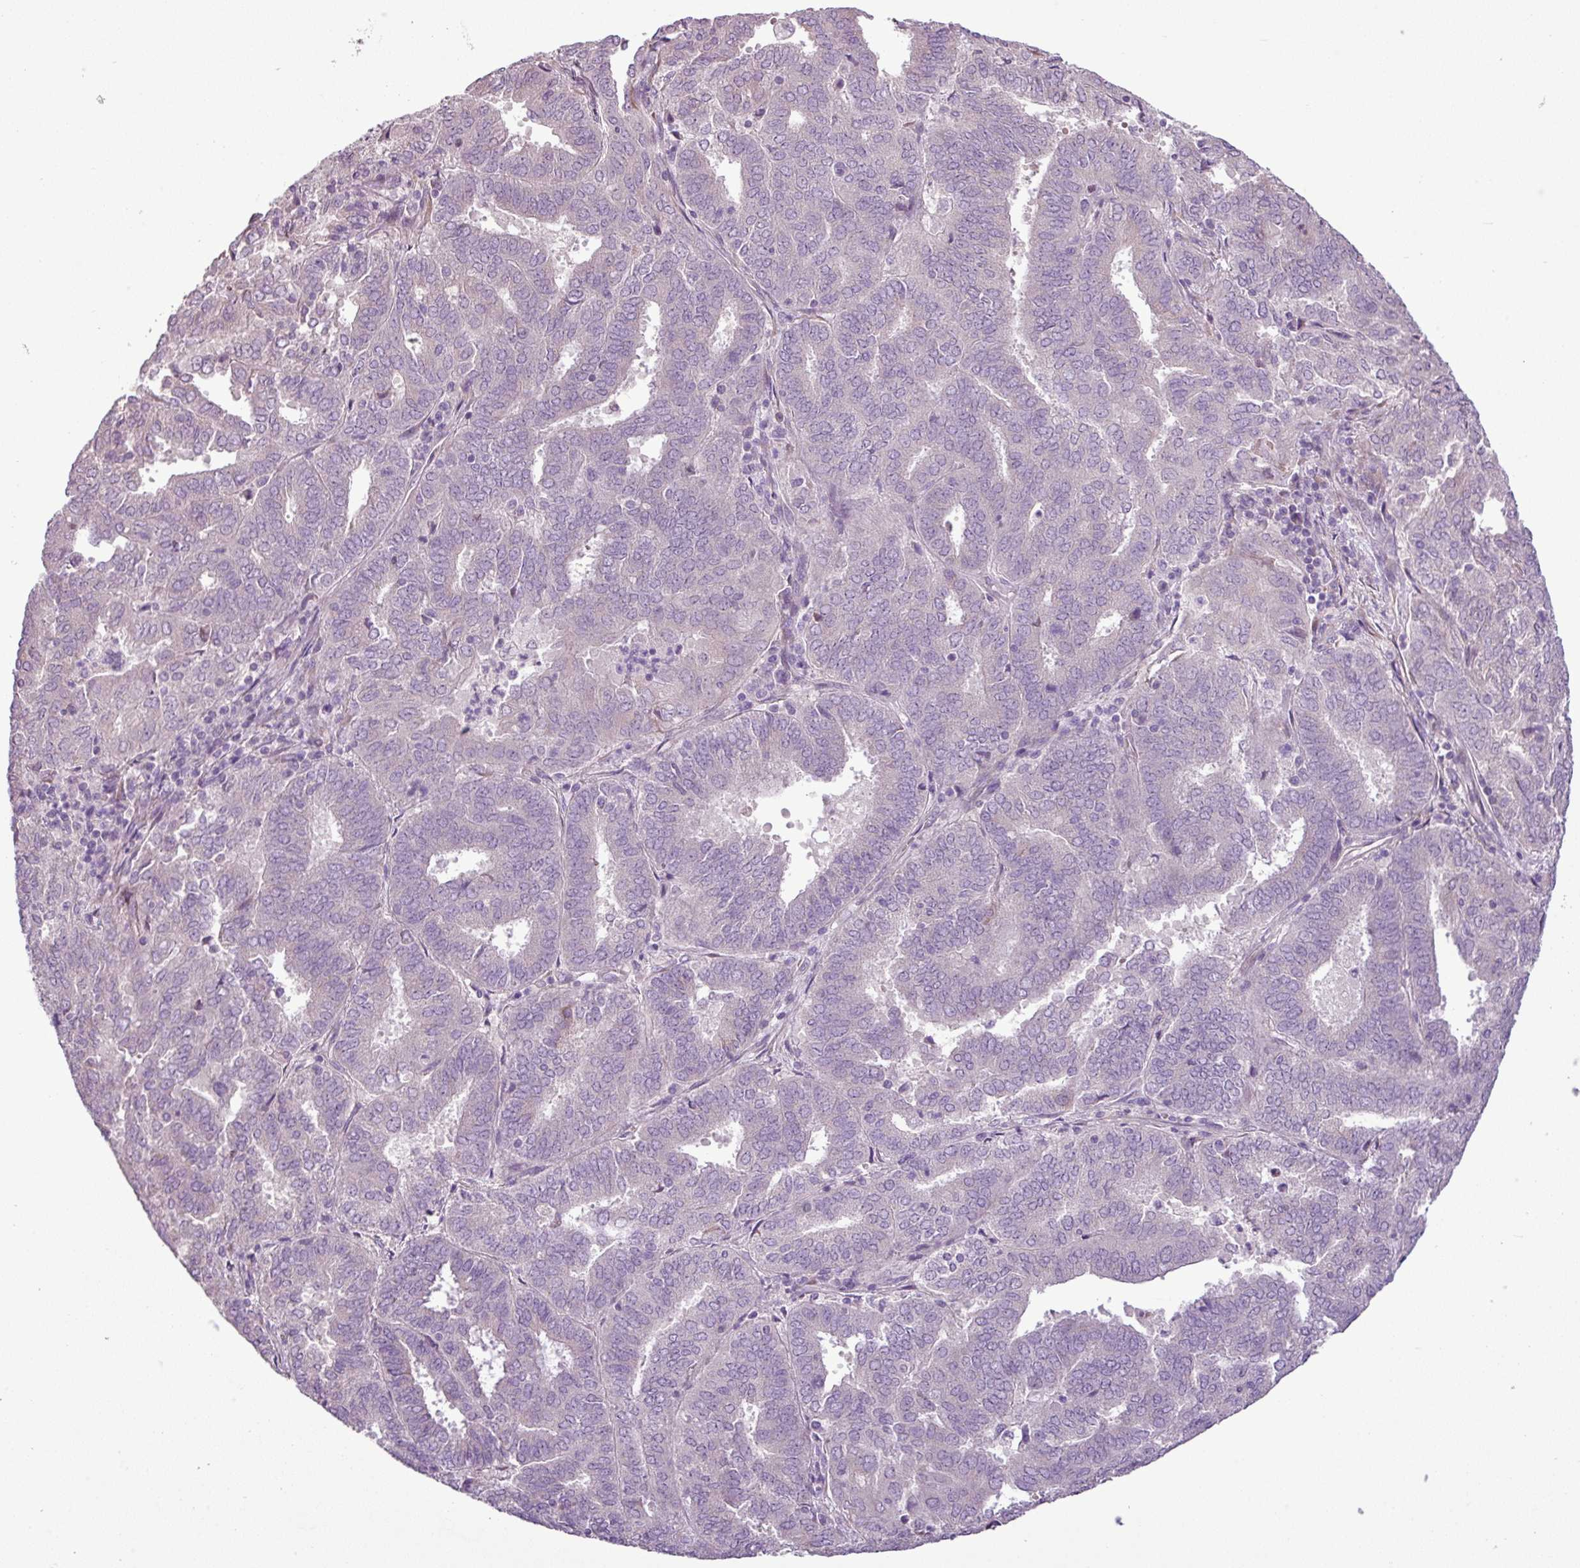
{"staining": {"intensity": "negative", "quantity": "none", "location": "none"}, "tissue": "endometrial cancer", "cell_type": "Tumor cells", "image_type": "cancer", "snomed": [{"axis": "morphology", "description": "Adenocarcinoma, NOS"}, {"axis": "topography", "description": "Endometrium"}], "caption": "DAB (3,3'-diaminobenzidine) immunohistochemical staining of human endometrial cancer exhibits no significant staining in tumor cells.", "gene": "MOCS3", "patient": {"sex": "female", "age": 72}}